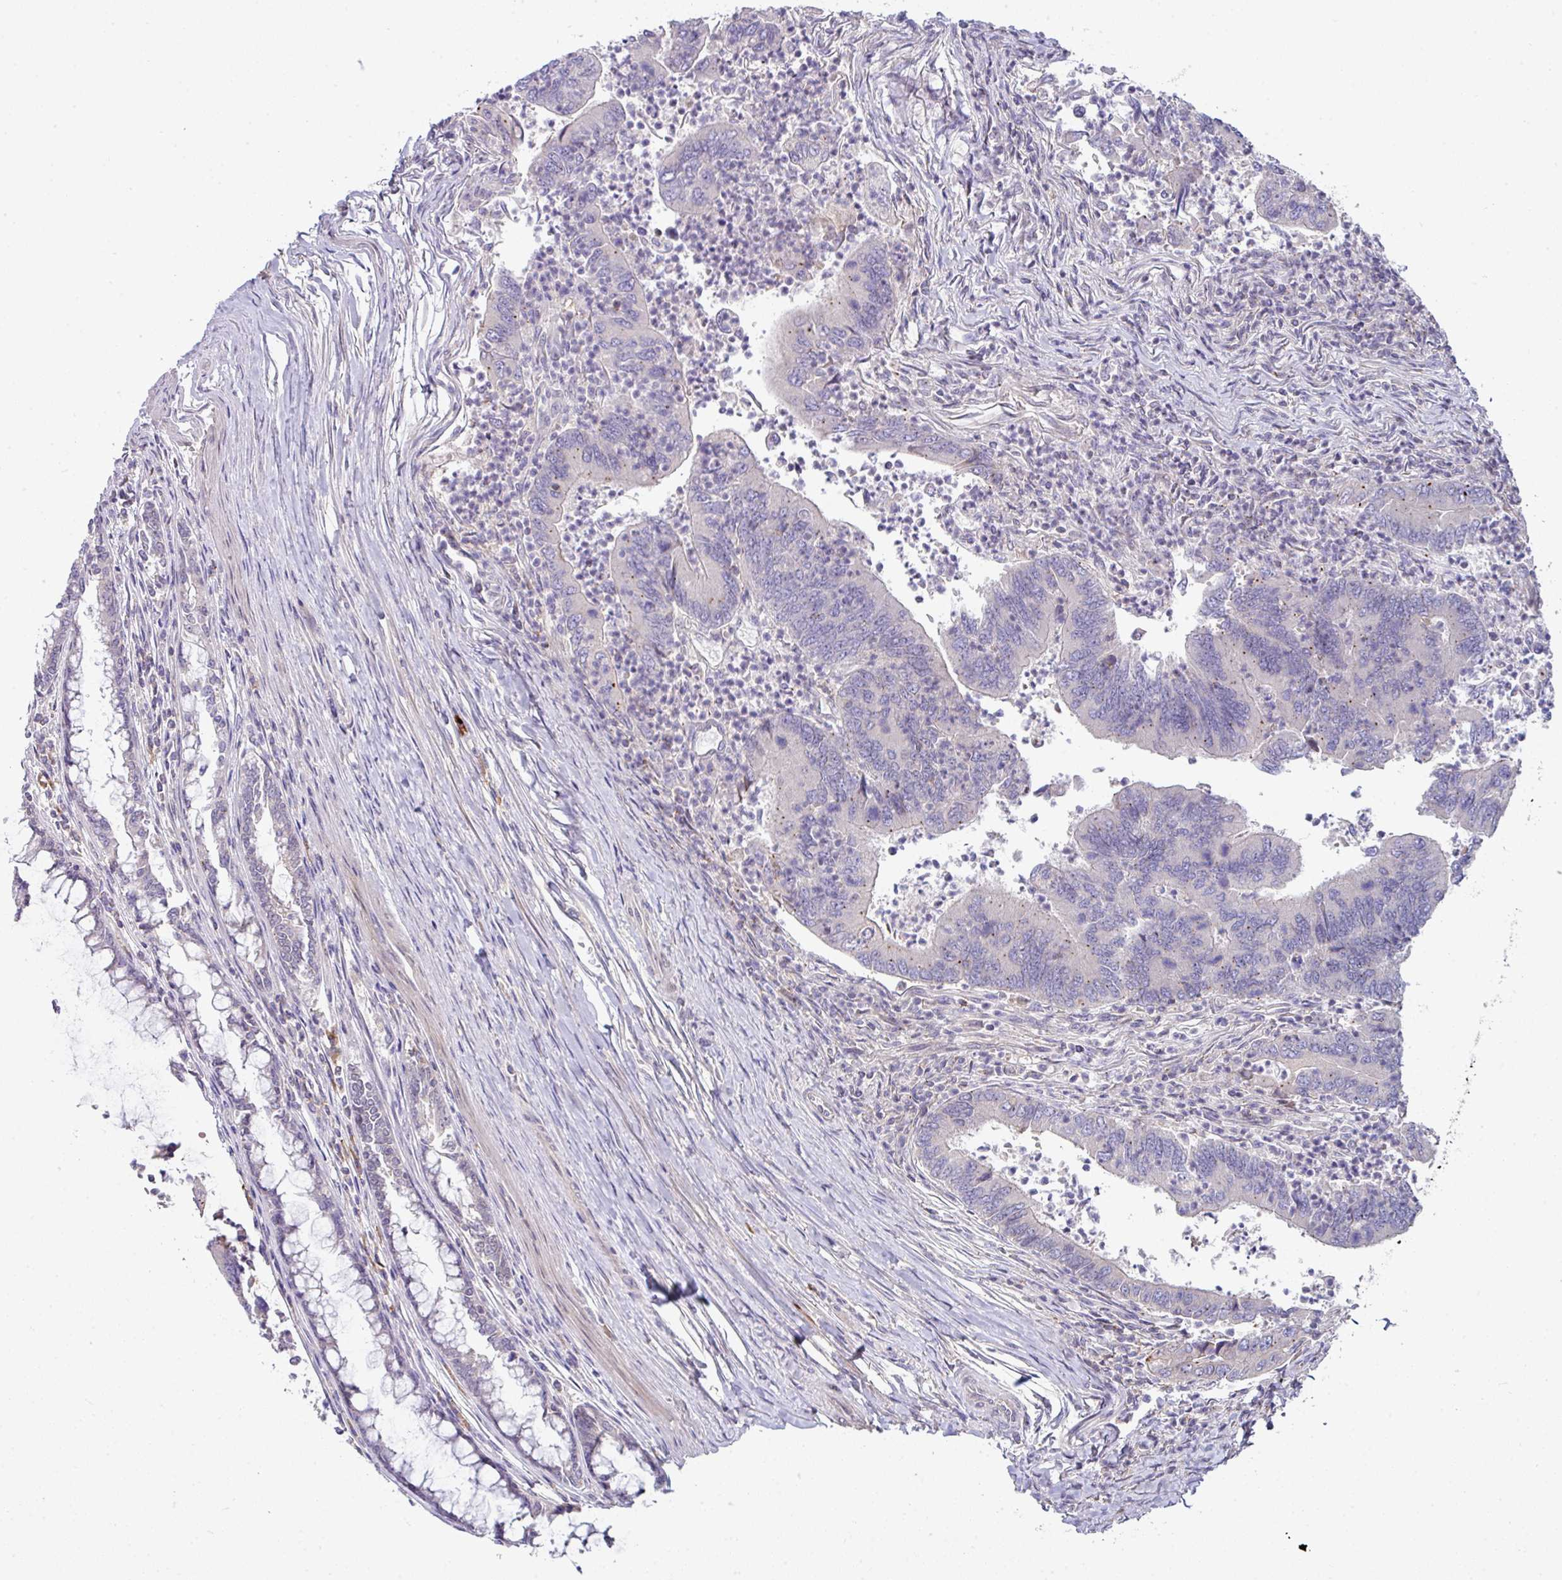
{"staining": {"intensity": "negative", "quantity": "none", "location": "none"}, "tissue": "colorectal cancer", "cell_type": "Tumor cells", "image_type": "cancer", "snomed": [{"axis": "morphology", "description": "Adenocarcinoma, NOS"}, {"axis": "topography", "description": "Colon"}], "caption": "Tumor cells show no significant protein expression in colorectal cancer (adenocarcinoma).", "gene": "SLAMF6", "patient": {"sex": "female", "age": 67}}